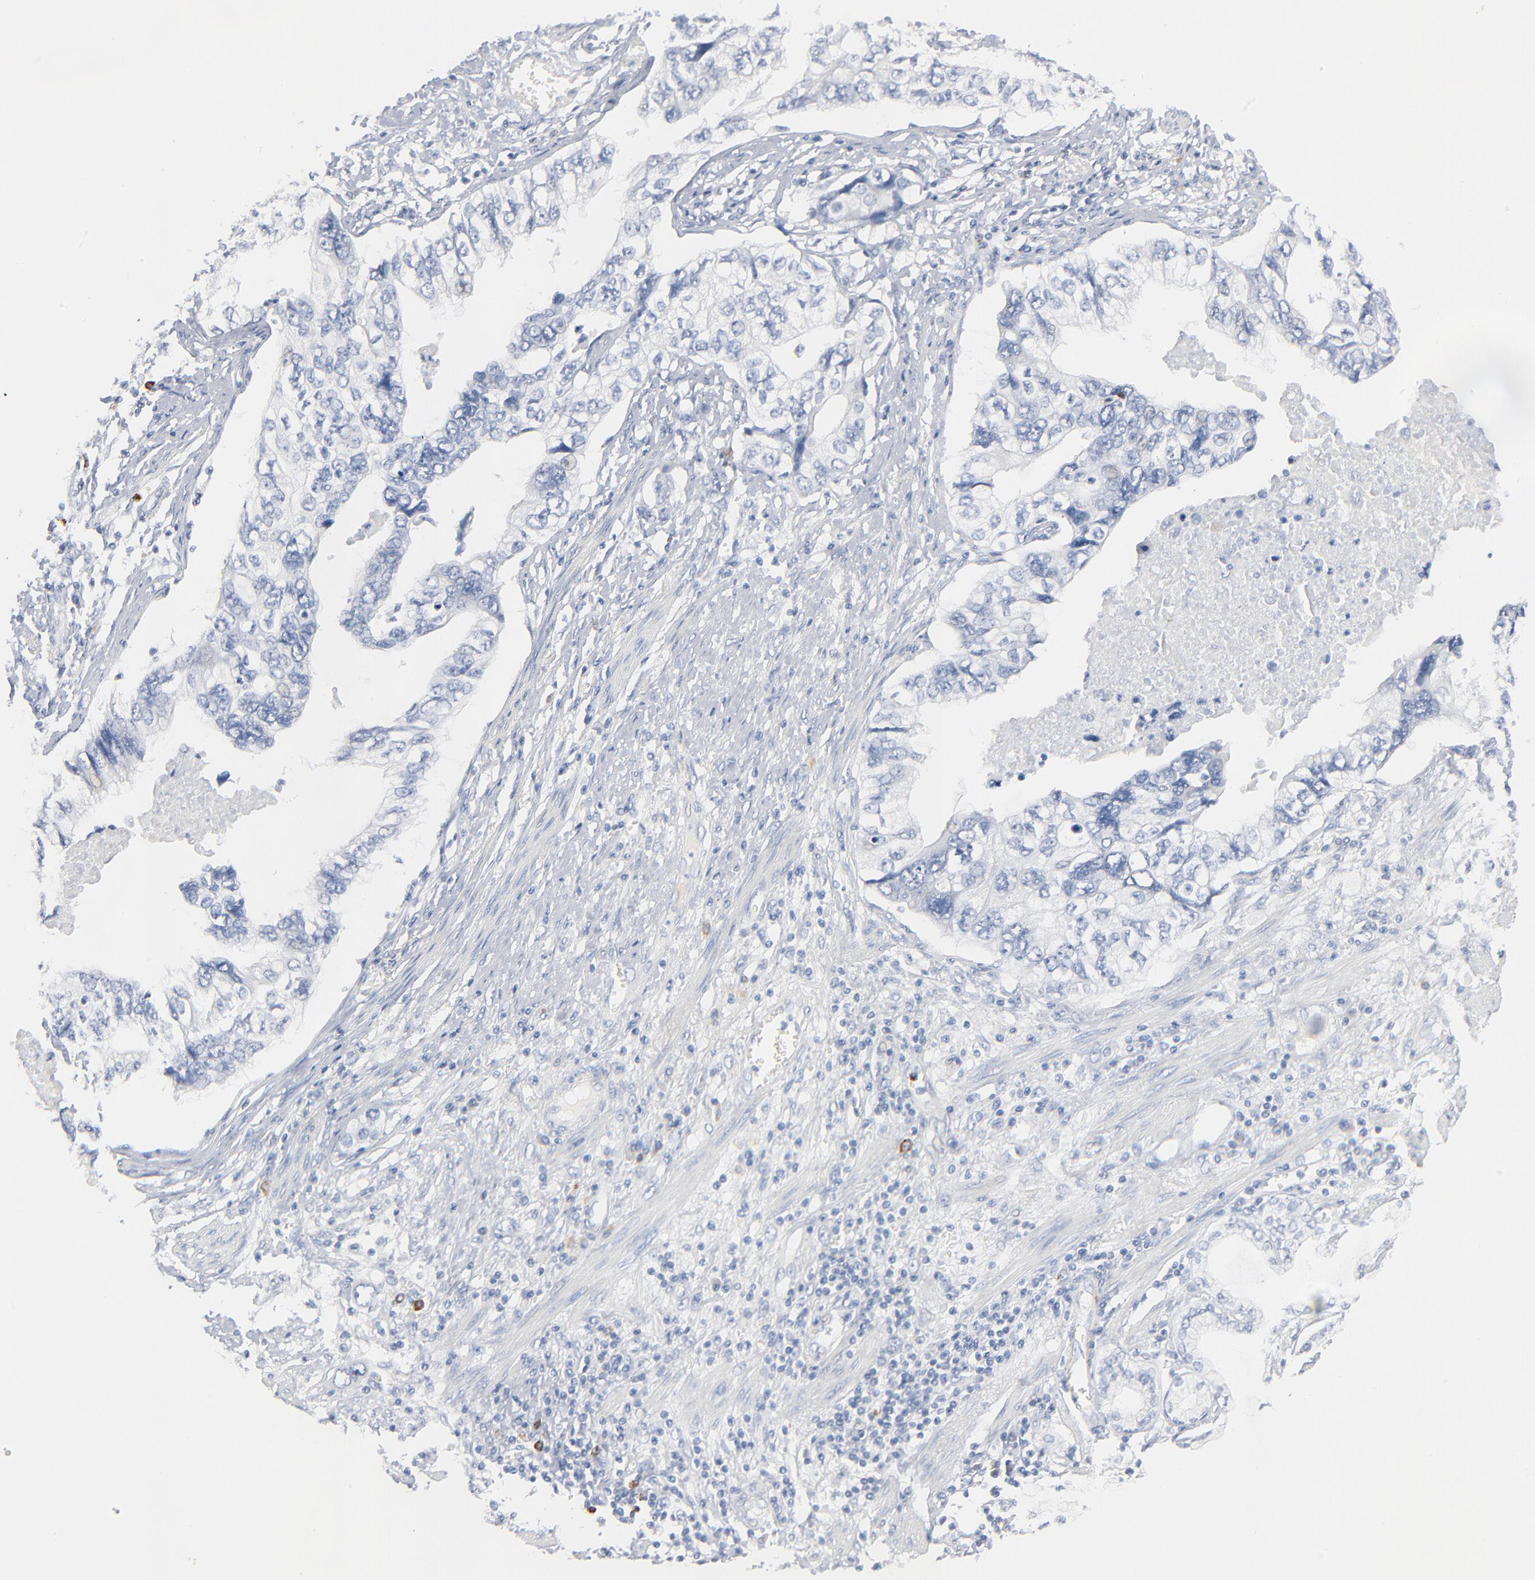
{"staining": {"intensity": "negative", "quantity": "none", "location": "none"}, "tissue": "stomach cancer", "cell_type": "Tumor cells", "image_type": "cancer", "snomed": [{"axis": "morphology", "description": "Adenocarcinoma, NOS"}, {"axis": "topography", "description": "Pancreas"}, {"axis": "topography", "description": "Stomach, upper"}], "caption": "Tumor cells show no significant protein staining in stomach cancer.", "gene": "GZMB", "patient": {"sex": "male", "age": 77}}